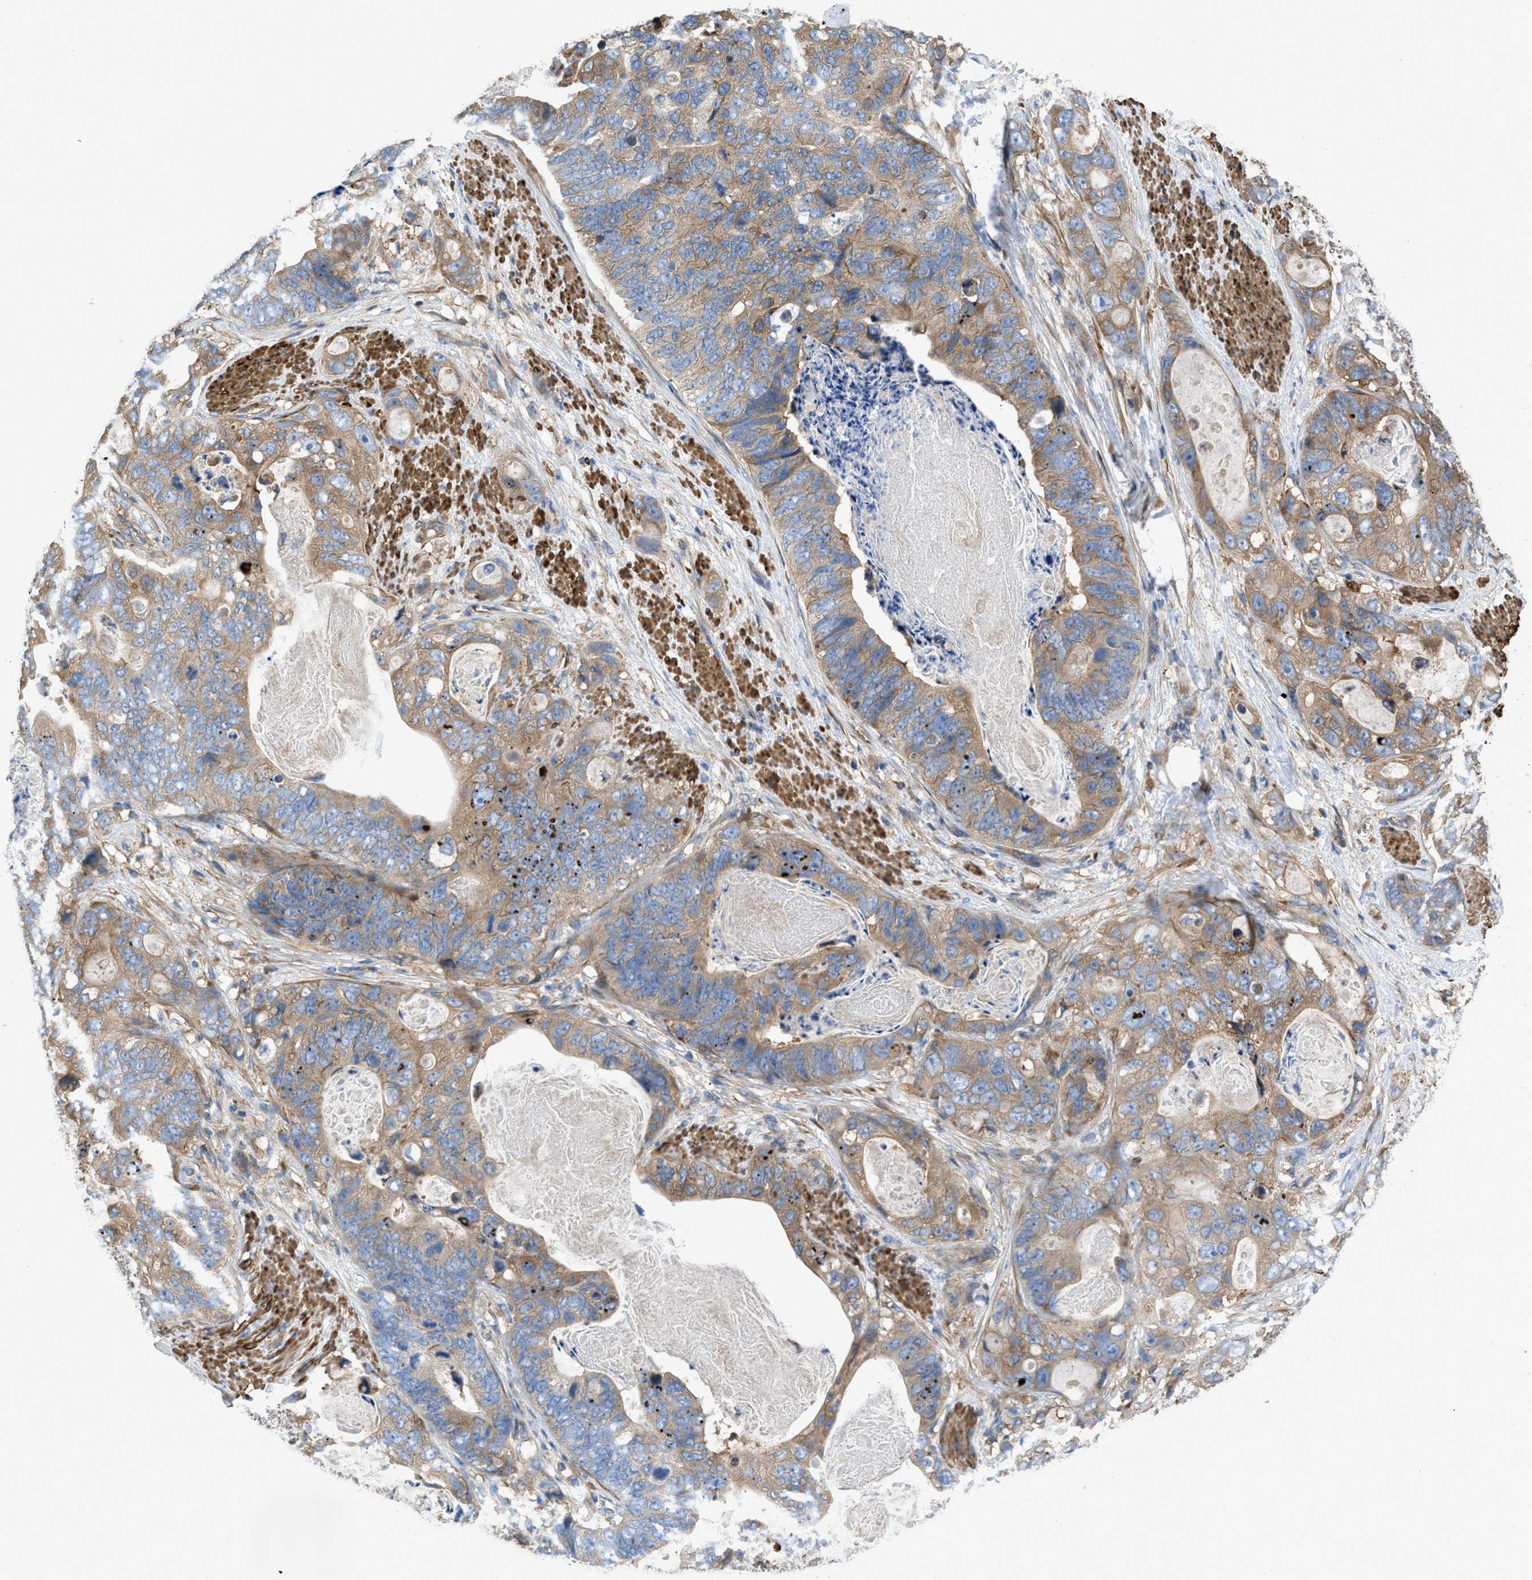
{"staining": {"intensity": "moderate", "quantity": ">75%", "location": "cytoplasmic/membranous"}, "tissue": "stomach cancer", "cell_type": "Tumor cells", "image_type": "cancer", "snomed": [{"axis": "morphology", "description": "Adenocarcinoma, NOS"}, {"axis": "topography", "description": "Stomach"}], "caption": "A high-resolution micrograph shows immunohistochemistry staining of adenocarcinoma (stomach), which exhibits moderate cytoplasmic/membranous staining in about >75% of tumor cells.", "gene": "CHKB", "patient": {"sex": "female", "age": 89}}